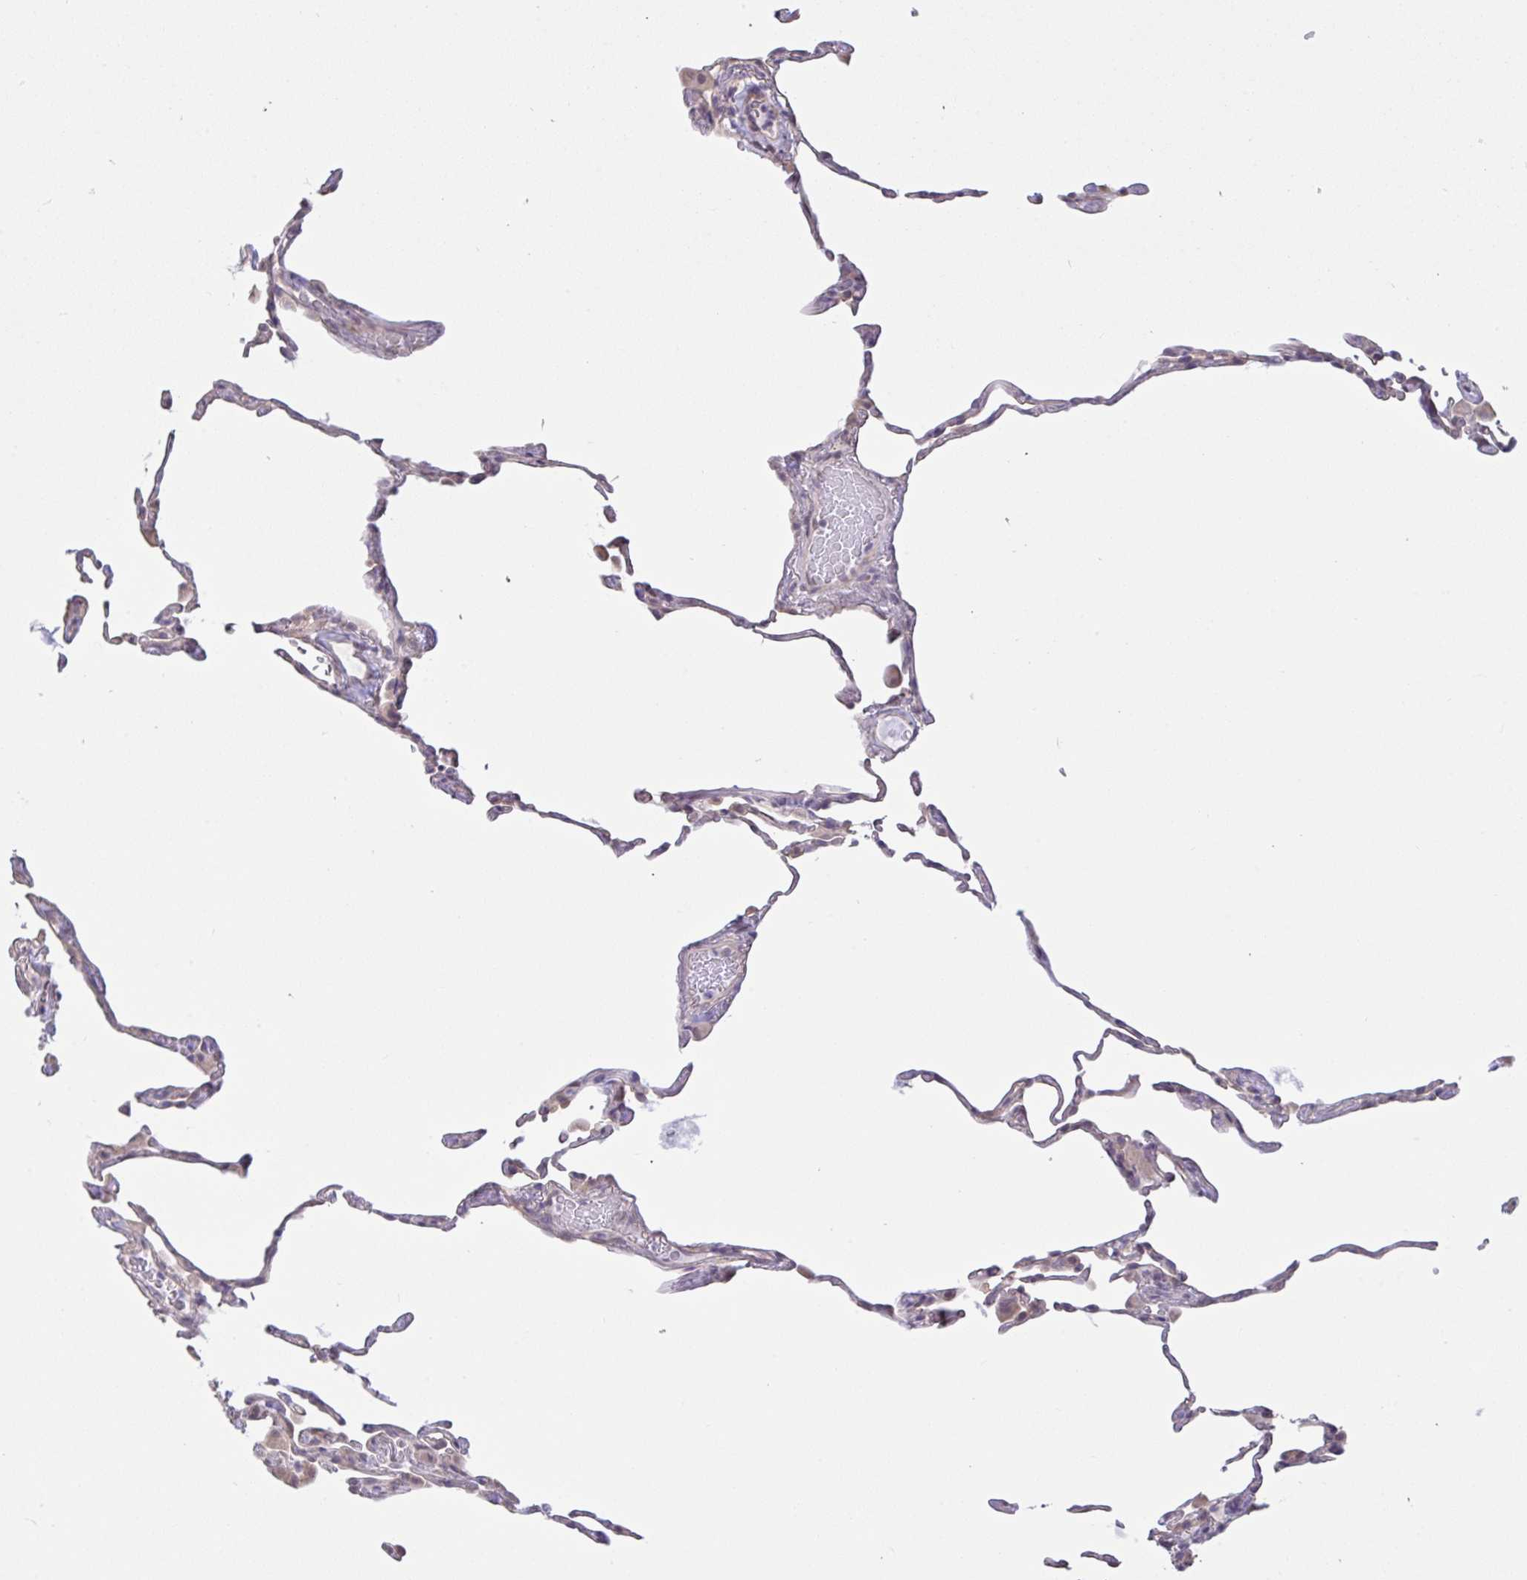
{"staining": {"intensity": "weak", "quantity": "25%-75%", "location": "cytoplasmic/membranous"}, "tissue": "lung", "cell_type": "Alveolar cells", "image_type": "normal", "snomed": [{"axis": "morphology", "description": "Normal tissue, NOS"}, {"axis": "topography", "description": "Lung"}], "caption": "Immunohistochemical staining of benign human lung reveals weak cytoplasmic/membranous protein positivity in about 25%-75% of alveolar cells.", "gene": "HYPK", "patient": {"sex": "female", "age": 57}}